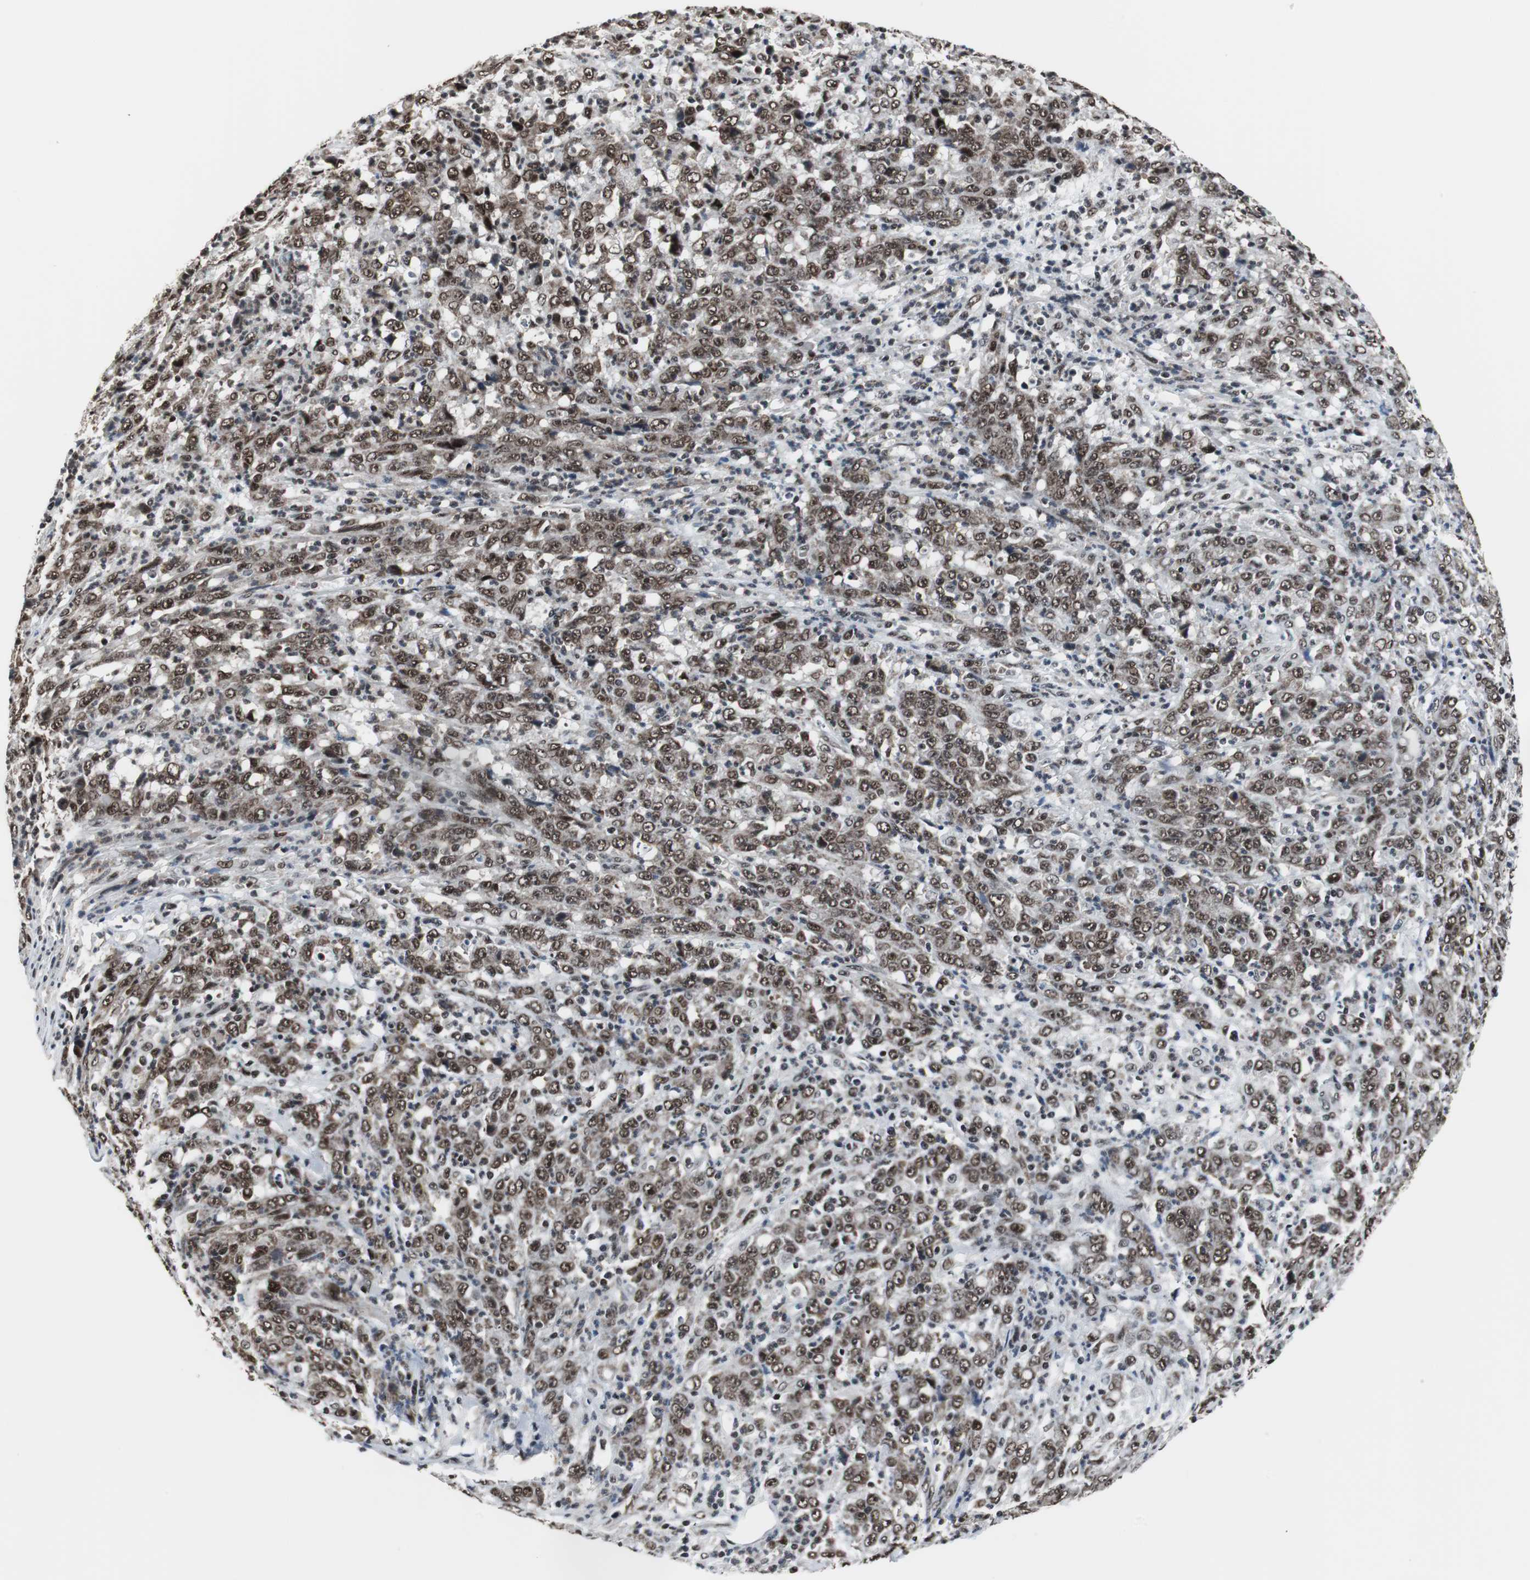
{"staining": {"intensity": "strong", "quantity": ">75%", "location": "nuclear"}, "tissue": "stomach cancer", "cell_type": "Tumor cells", "image_type": "cancer", "snomed": [{"axis": "morphology", "description": "Adenocarcinoma, NOS"}, {"axis": "topography", "description": "Stomach, lower"}], "caption": "This is a photomicrograph of immunohistochemistry staining of adenocarcinoma (stomach), which shows strong positivity in the nuclear of tumor cells.", "gene": "CDK9", "patient": {"sex": "female", "age": 71}}